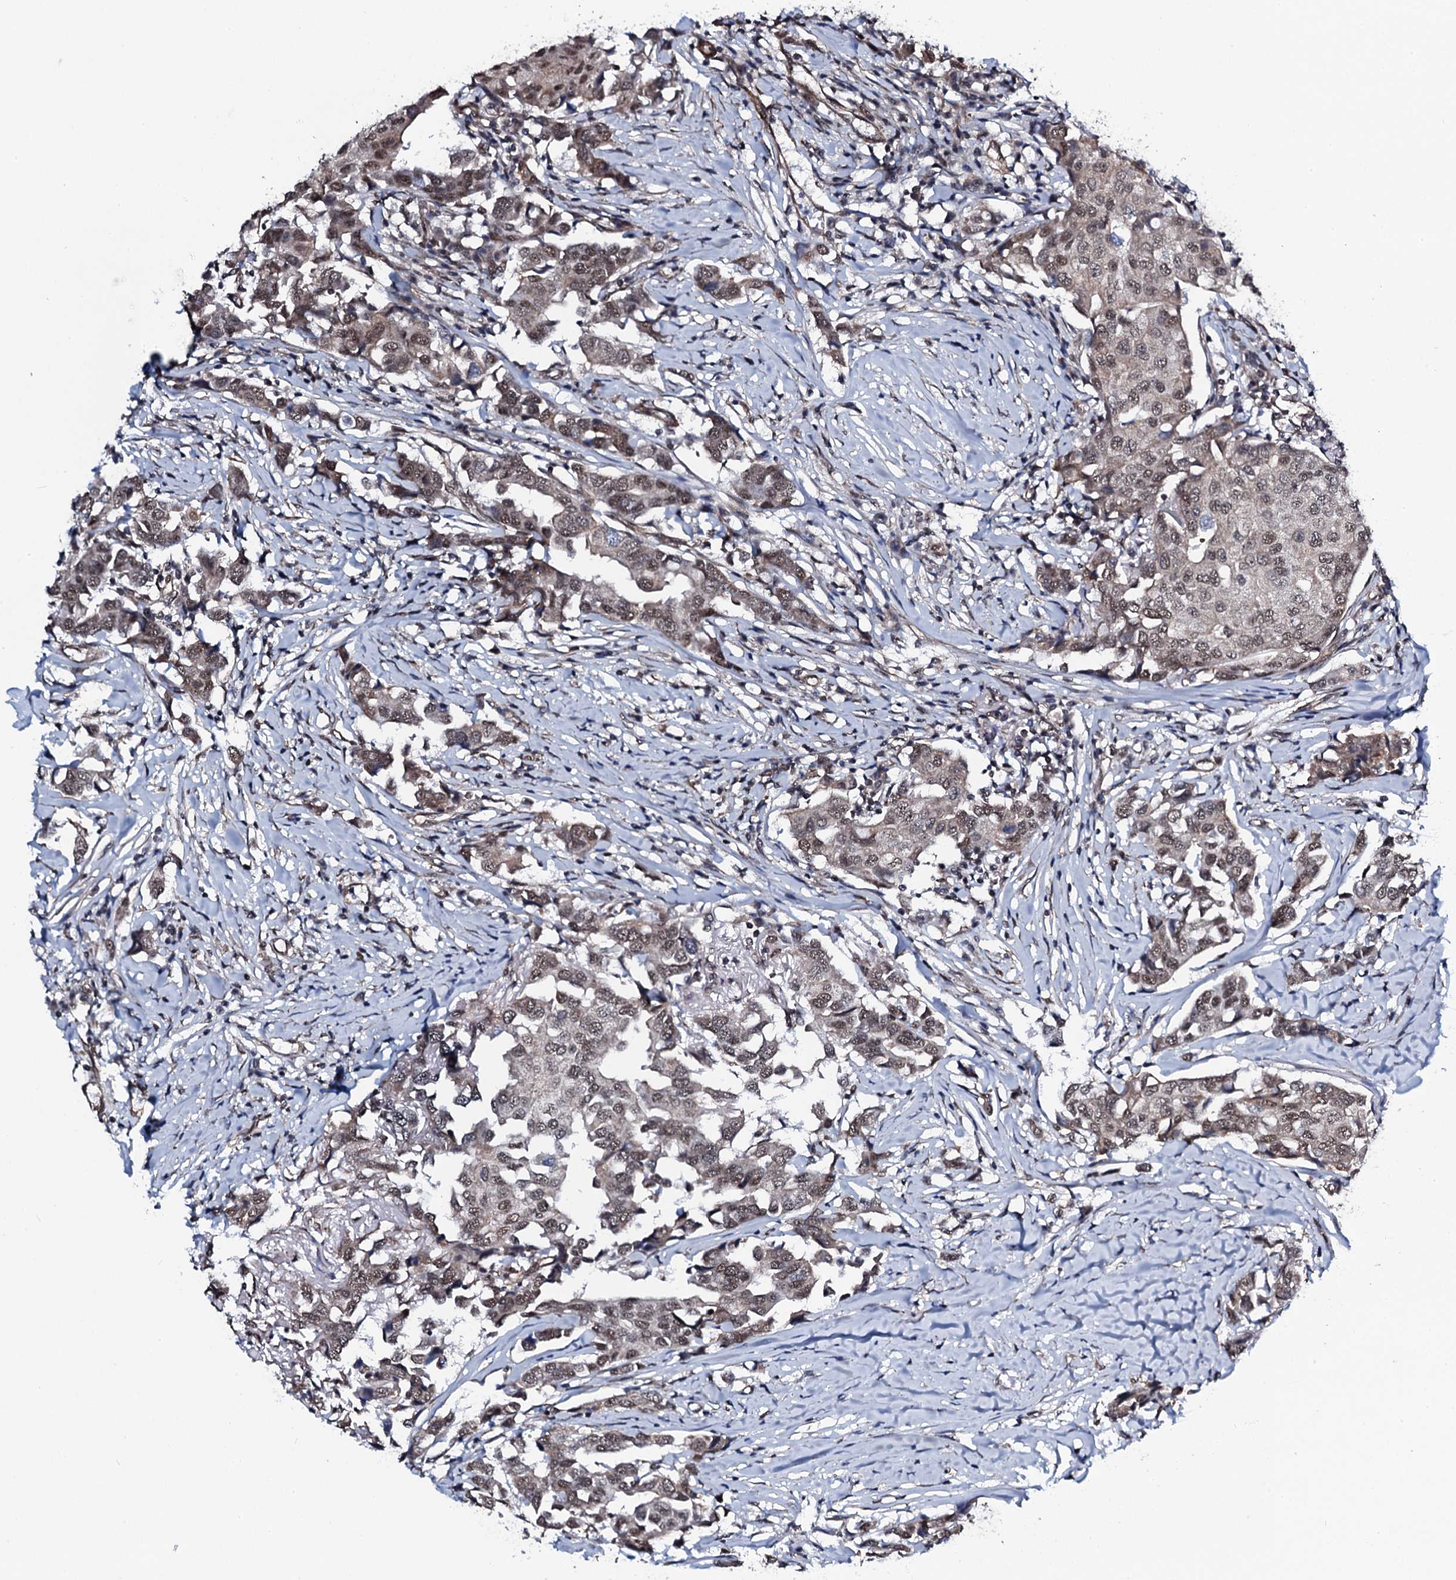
{"staining": {"intensity": "moderate", "quantity": ">75%", "location": "nuclear"}, "tissue": "breast cancer", "cell_type": "Tumor cells", "image_type": "cancer", "snomed": [{"axis": "morphology", "description": "Duct carcinoma"}, {"axis": "topography", "description": "Breast"}], "caption": "Immunohistochemical staining of human breast cancer (intraductal carcinoma) demonstrates medium levels of moderate nuclear protein positivity in about >75% of tumor cells.", "gene": "CWC15", "patient": {"sex": "female", "age": 80}}